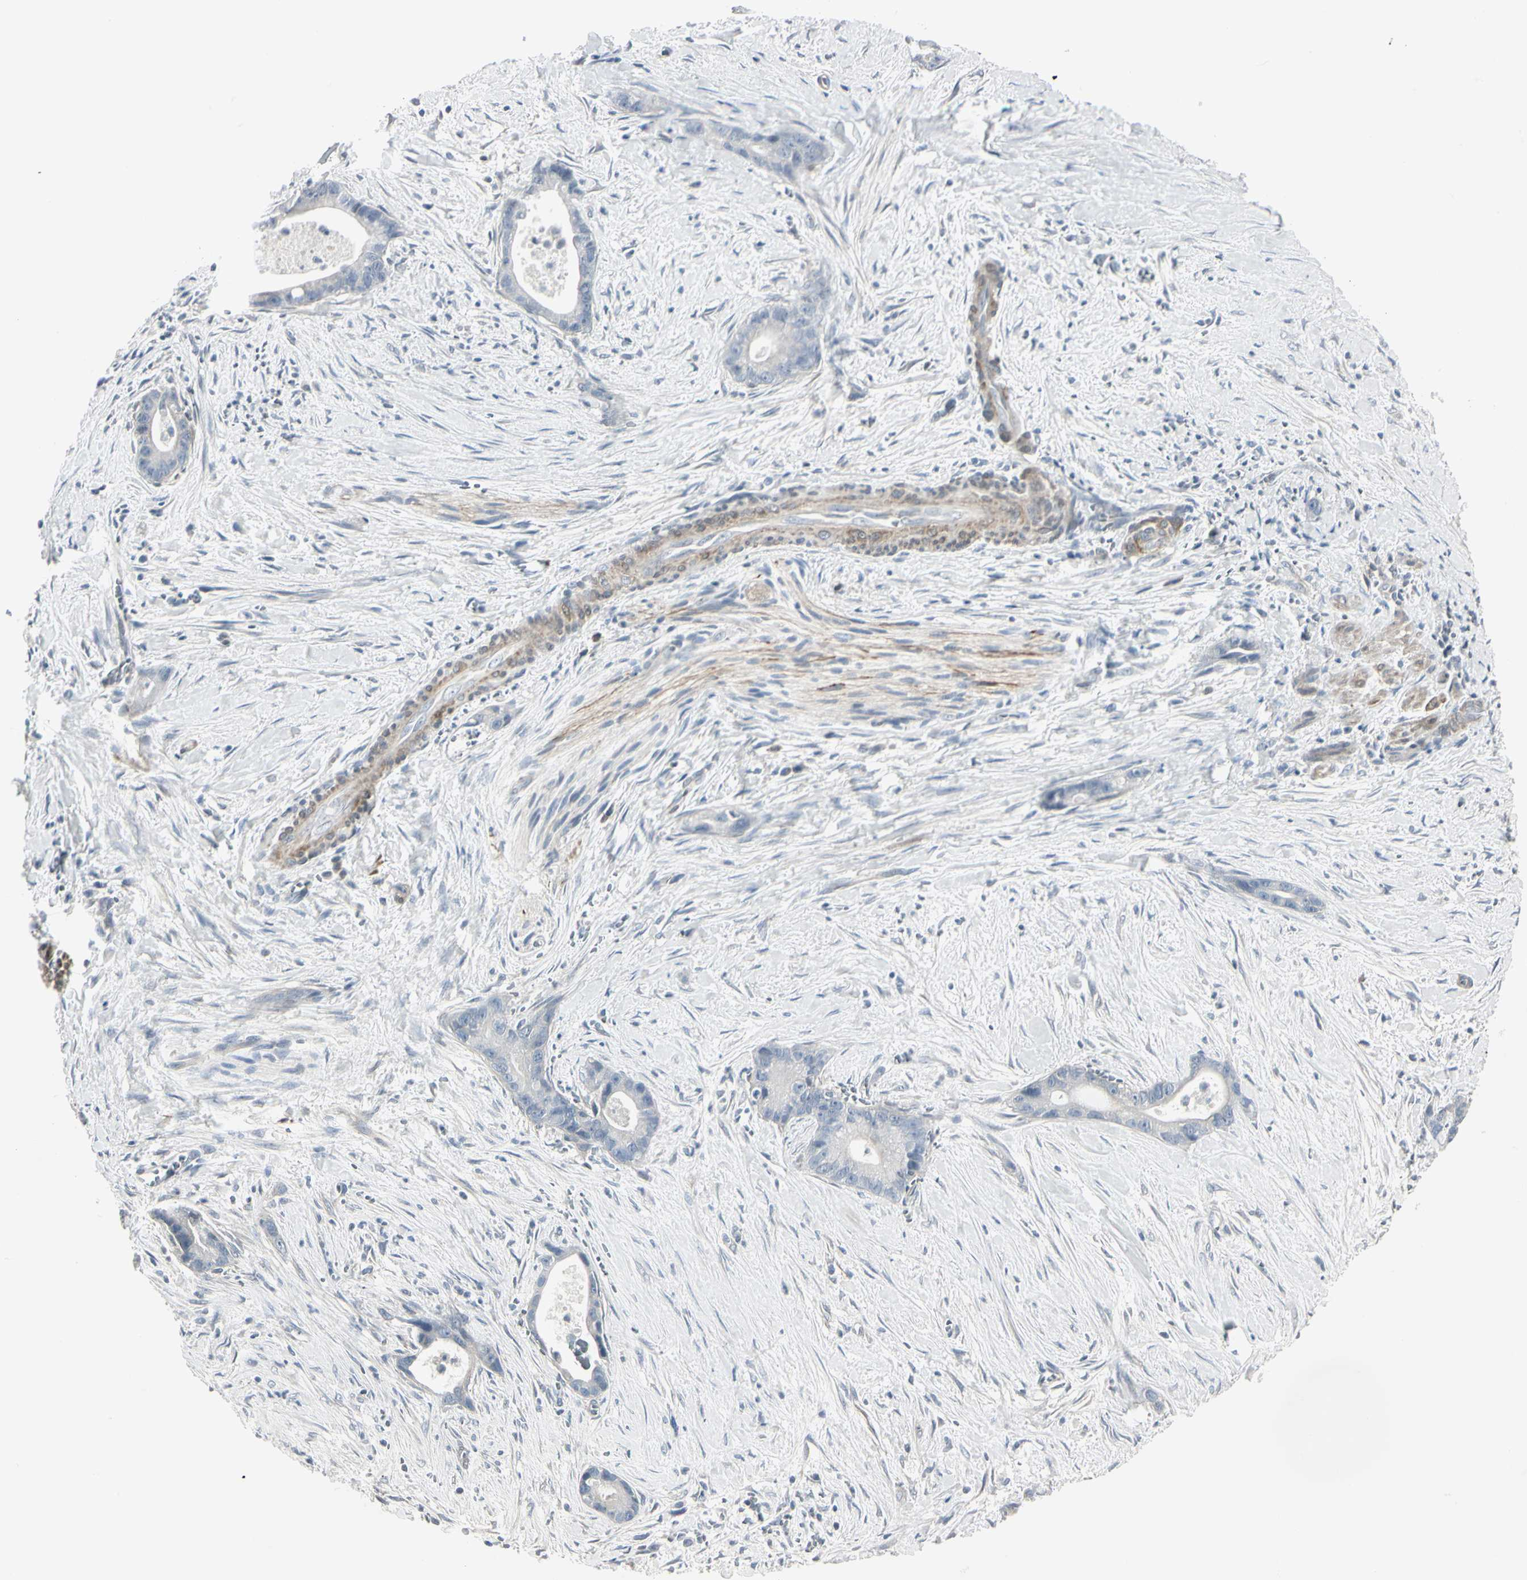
{"staining": {"intensity": "negative", "quantity": "none", "location": "none"}, "tissue": "liver cancer", "cell_type": "Tumor cells", "image_type": "cancer", "snomed": [{"axis": "morphology", "description": "Cholangiocarcinoma"}, {"axis": "topography", "description": "Liver"}], "caption": "Cholangiocarcinoma (liver) was stained to show a protein in brown. There is no significant staining in tumor cells.", "gene": "DMPK", "patient": {"sex": "female", "age": 55}}